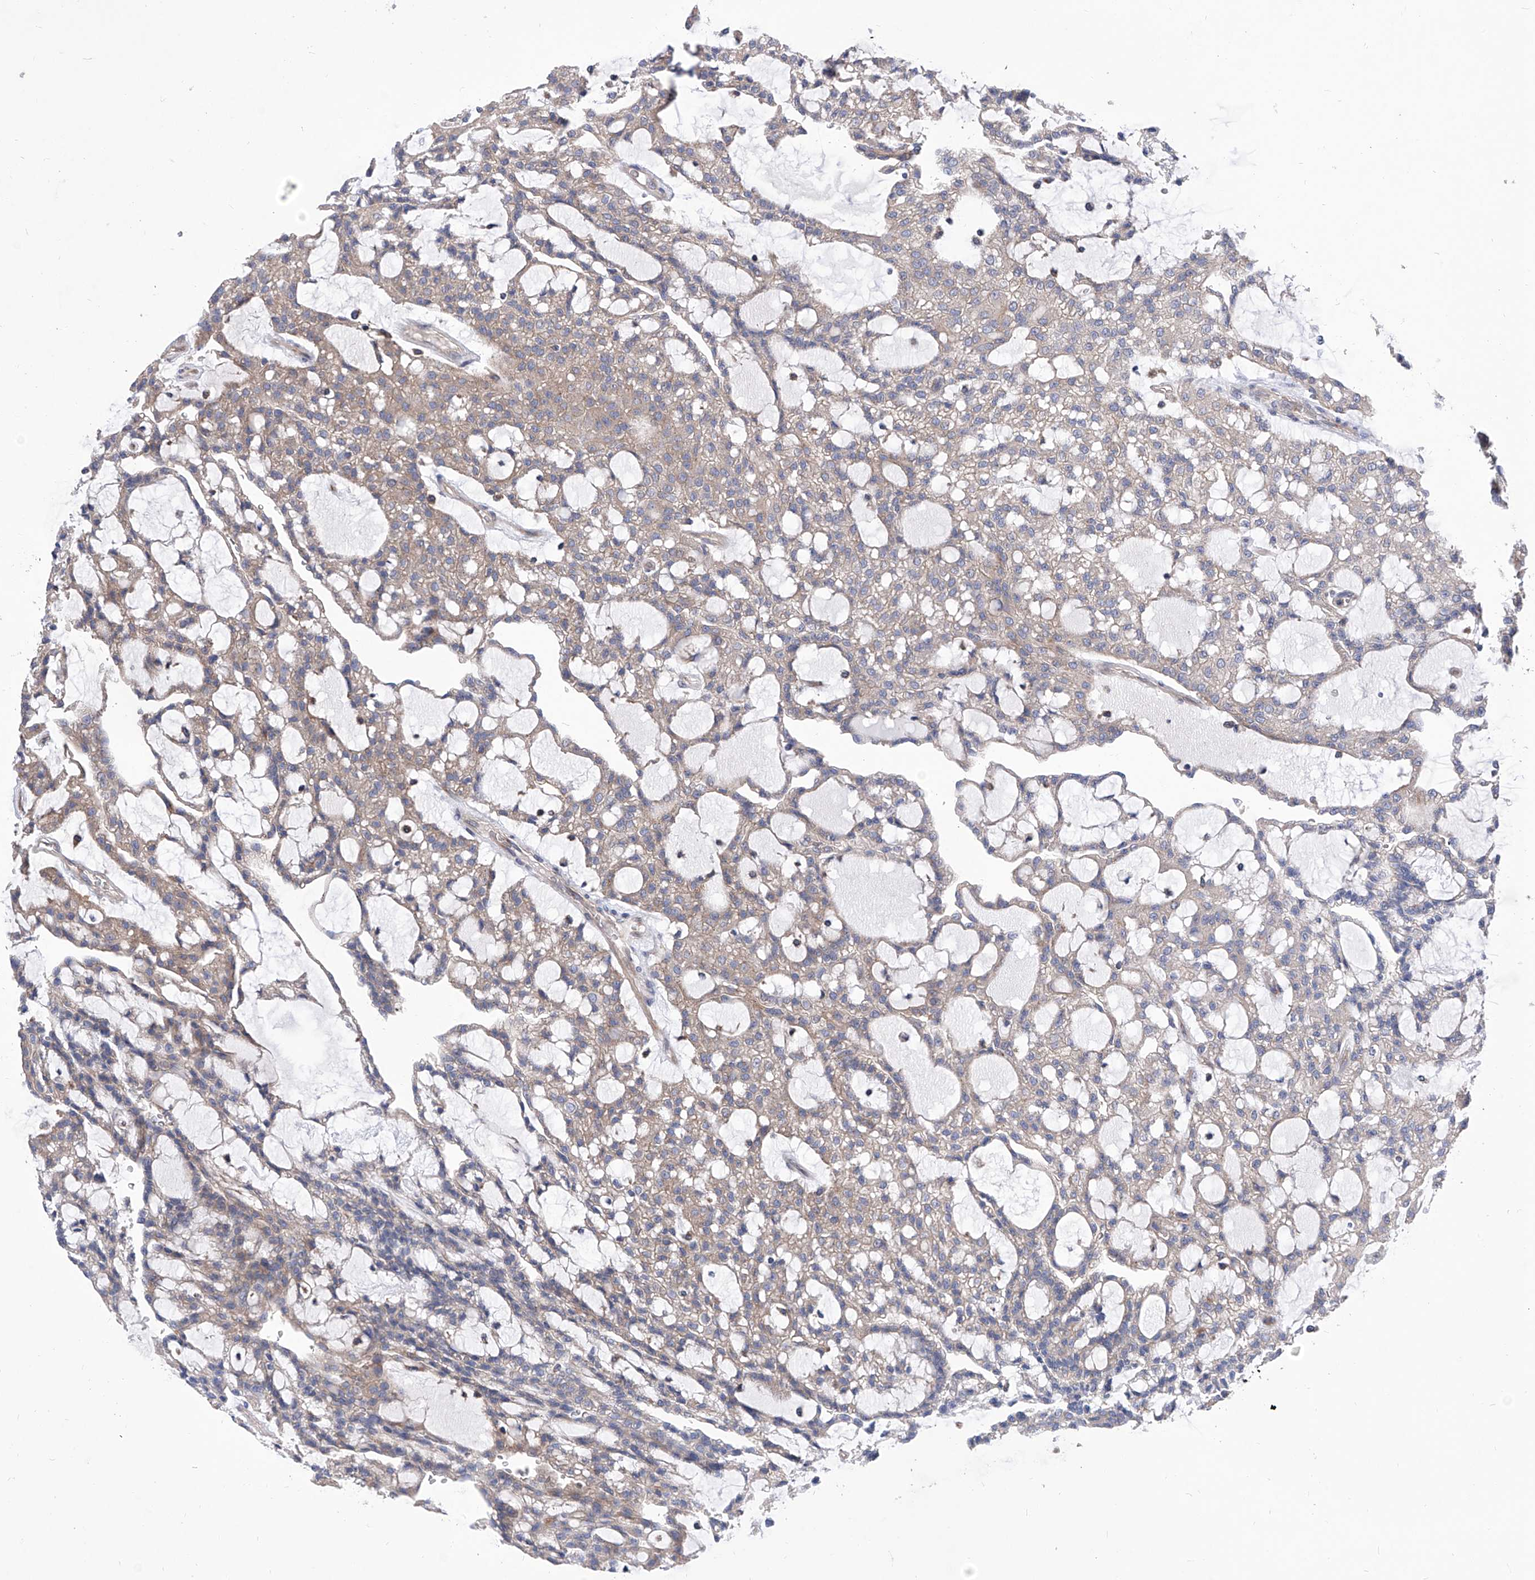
{"staining": {"intensity": "weak", "quantity": "25%-75%", "location": "cytoplasmic/membranous"}, "tissue": "renal cancer", "cell_type": "Tumor cells", "image_type": "cancer", "snomed": [{"axis": "morphology", "description": "Adenocarcinoma, NOS"}, {"axis": "topography", "description": "Kidney"}], "caption": "DAB (3,3'-diaminobenzidine) immunohistochemical staining of renal cancer (adenocarcinoma) exhibits weak cytoplasmic/membranous protein expression in approximately 25%-75% of tumor cells.", "gene": "TJAP1", "patient": {"sex": "male", "age": 63}}